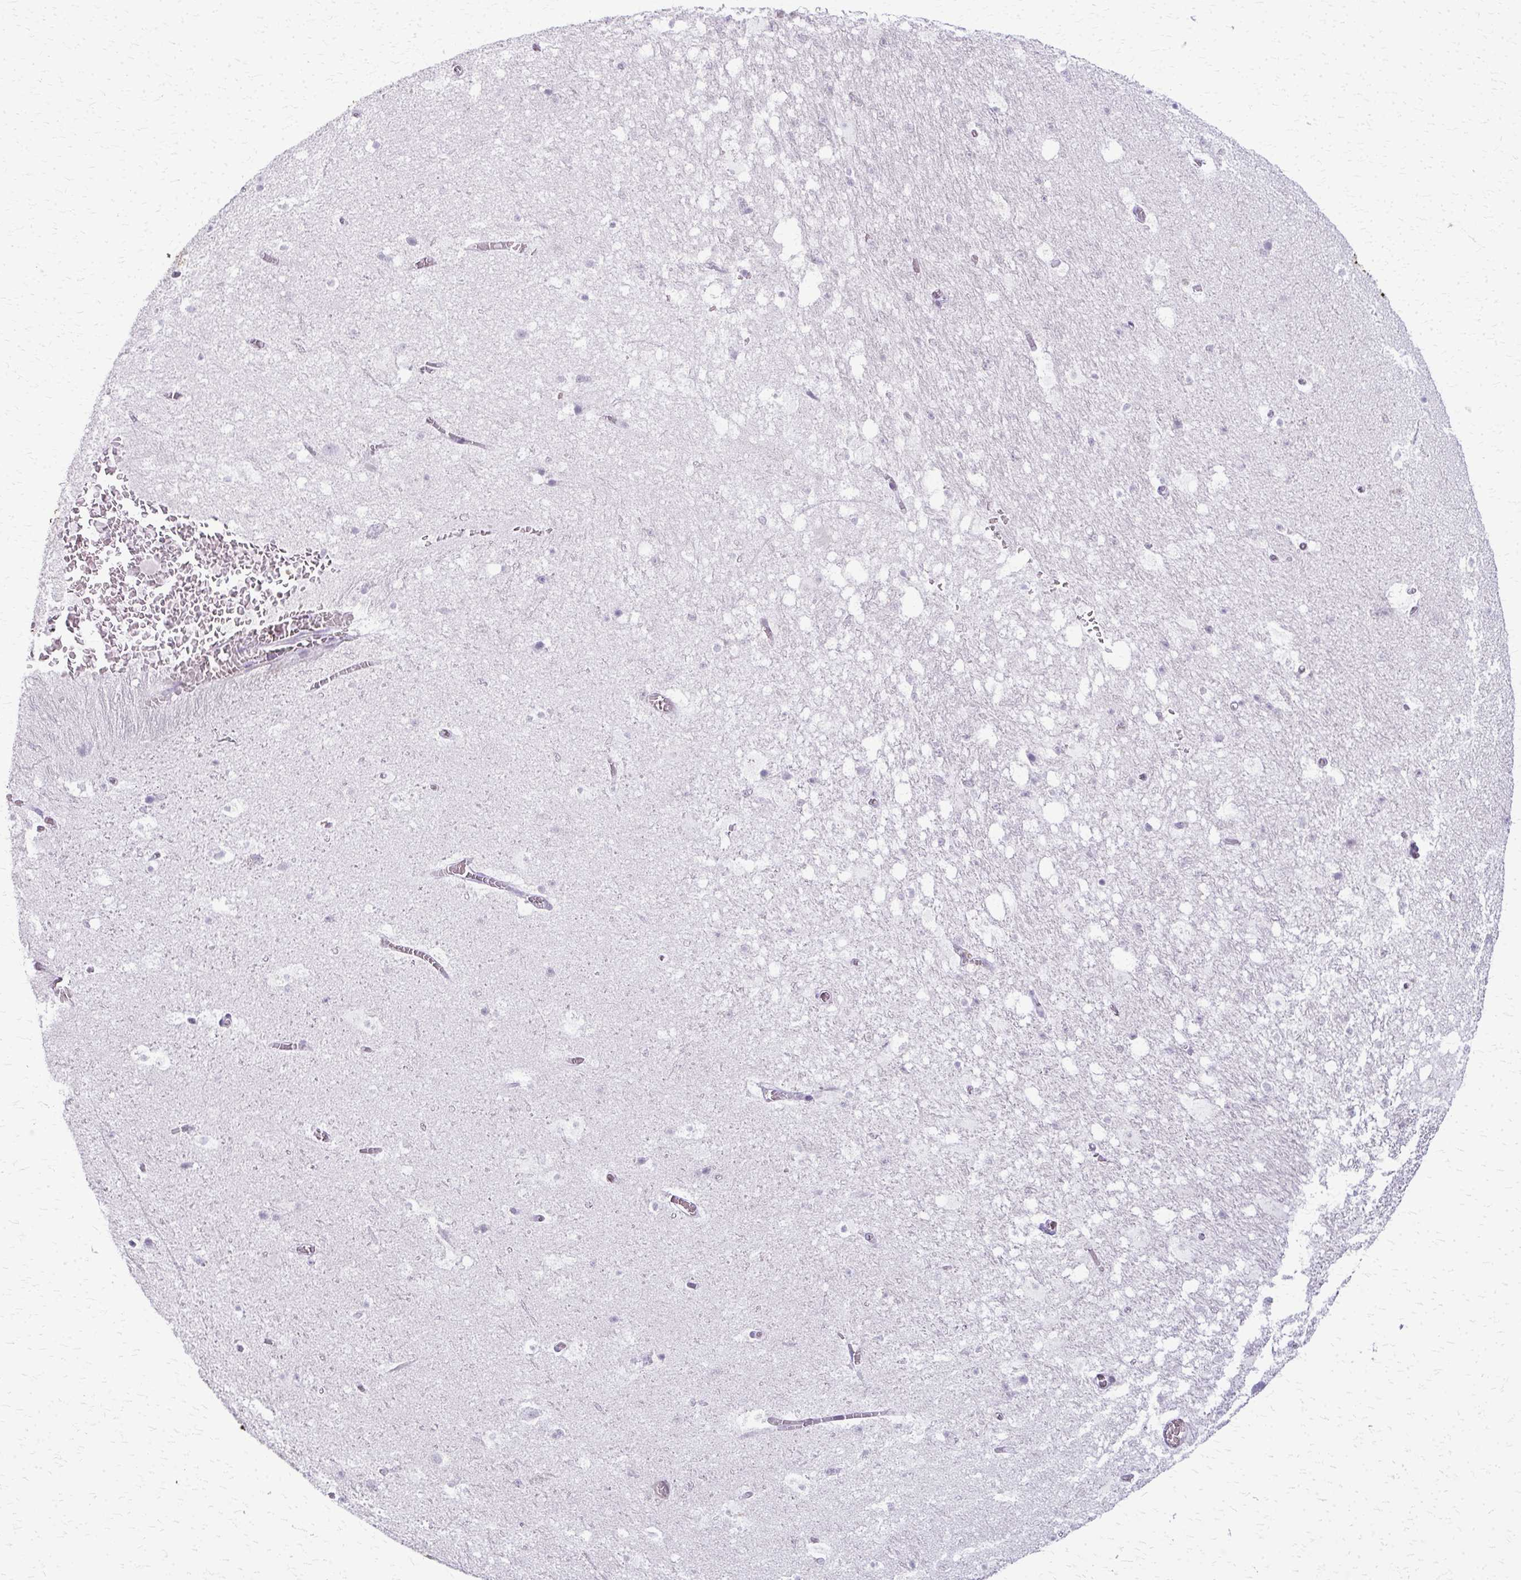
{"staining": {"intensity": "negative", "quantity": "none", "location": "none"}, "tissue": "hippocampus", "cell_type": "Glial cells", "image_type": "normal", "snomed": [{"axis": "morphology", "description": "Normal tissue, NOS"}, {"axis": "topography", "description": "Hippocampus"}], "caption": "Immunohistochemistry of normal hippocampus shows no expression in glial cells.", "gene": "CA3", "patient": {"sex": "female", "age": 42}}